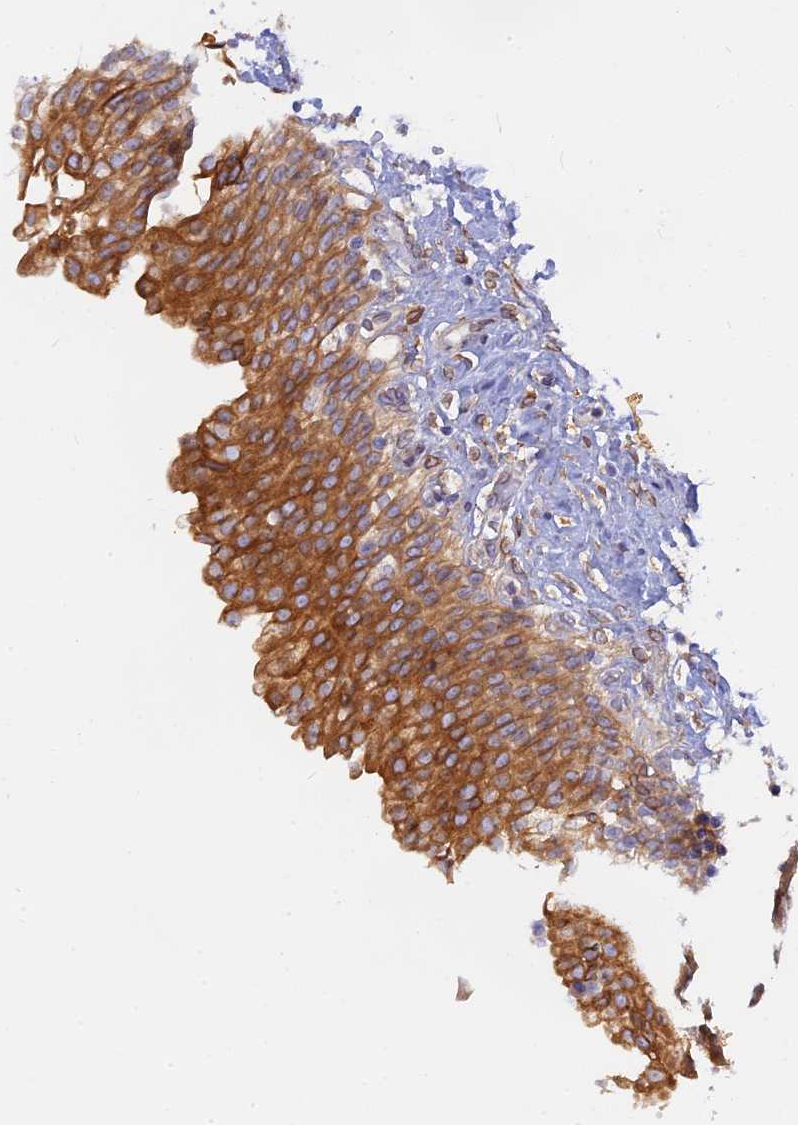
{"staining": {"intensity": "moderate", "quantity": ">75%", "location": "cytoplasmic/membranous"}, "tissue": "urinary bladder", "cell_type": "Urothelial cells", "image_type": "normal", "snomed": [{"axis": "morphology", "description": "Urothelial carcinoma, High grade"}, {"axis": "topography", "description": "Urinary bladder"}], "caption": "Moderate cytoplasmic/membranous staining is appreciated in approximately >75% of urothelial cells in normal urinary bladder. The staining was performed using DAB, with brown indicating positive protein expression. Nuclei are stained blue with hematoxylin.", "gene": "TLCD1", "patient": {"sex": "male", "age": 46}}